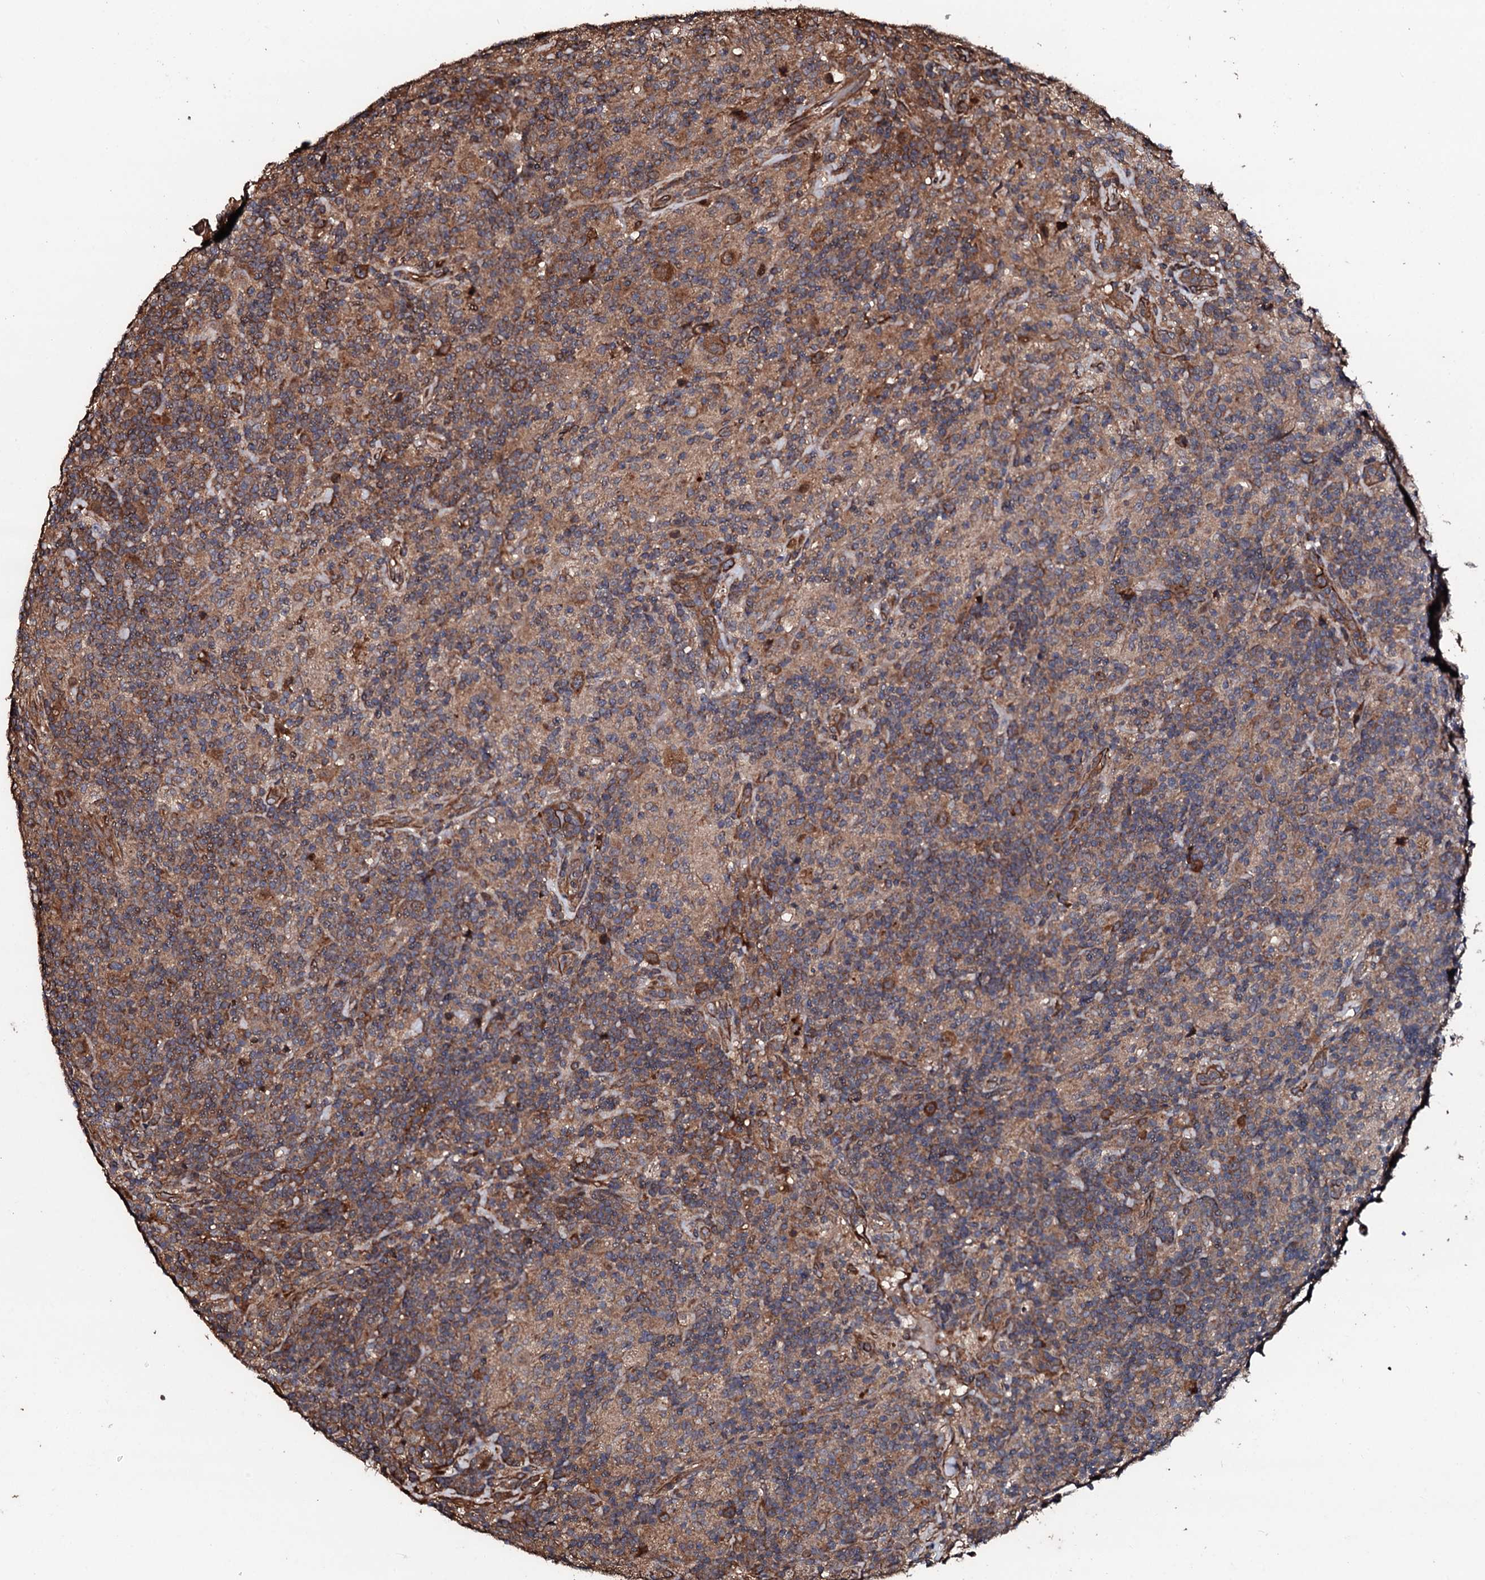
{"staining": {"intensity": "moderate", "quantity": ">75%", "location": "cytoplasmic/membranous"}, "tissue": "lymphoma", "cell_type": "Tumor cells", "image_type": "cancer", "snomed": [{"axis": "morphology", "description": "Hodgkin's disease, NOS"}, {"axis": "topography", "description": "Lymph node"}], "caption": "The micrograph demonstrates staining of Hodgkin's disease, revealing moderate cytoplasmic/membranous protein positivity (brown color) within tumor cells.", "gene": "CKAP5", "patient": {"sex": "male", "age": 70}}